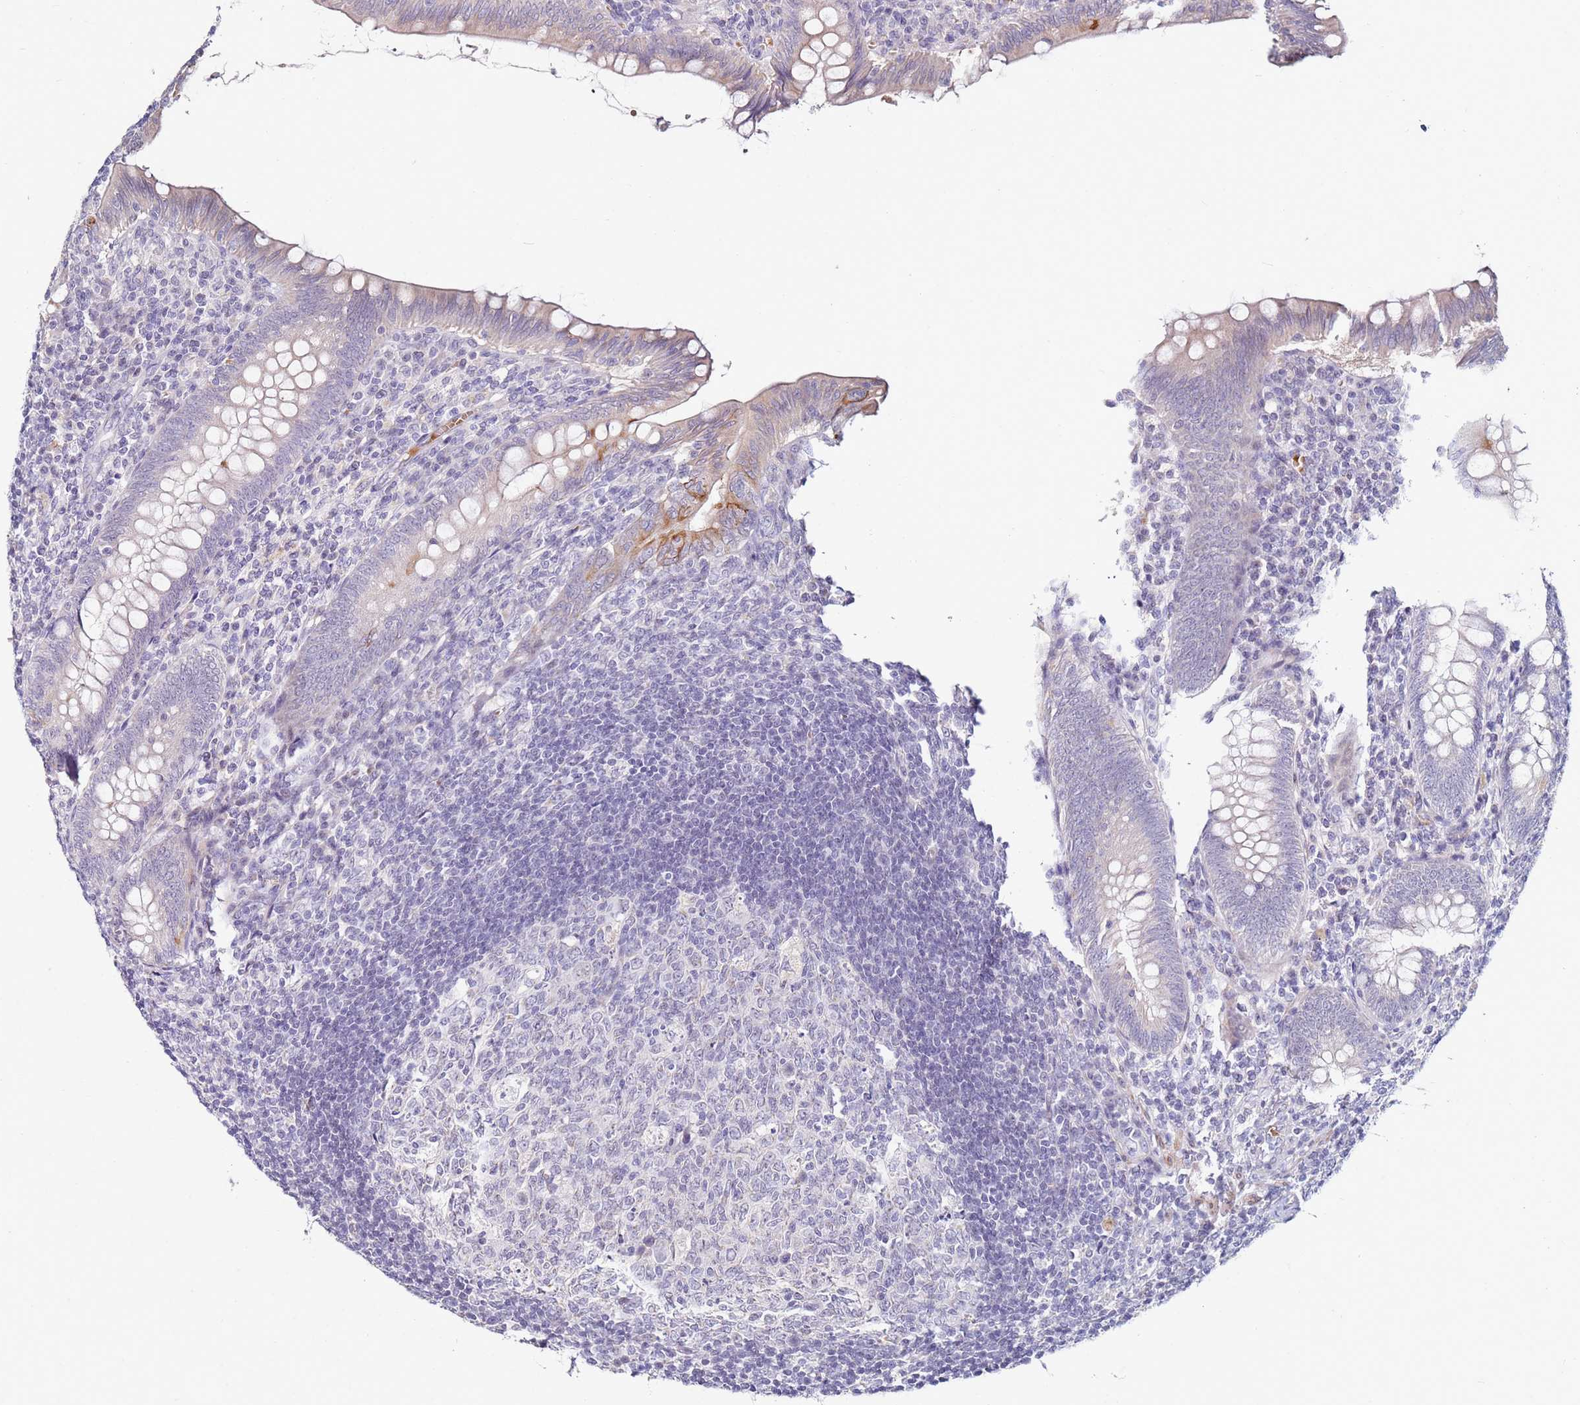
{"staining": {"intensity": "moderate", "quantity": "<25%", "location": "cytoplasmic/membranous"}, "tissue": "appendix", "cell_type": "Glandular cells", "image_type": "normal", "snomed": [{"axis": "morphology", "description": "Normal tissue, NOS"}, {"axis": "topography", "description": "Appendix"}], "caption": "The histopathology image displays immunohistochemical staining of unremarkable appendix. There is moderate cytoplasmic/membranous expression is present in about <25% of glandular cells.", "gene": "RARS2", "patient": {"sex": "male", "age": 14}}